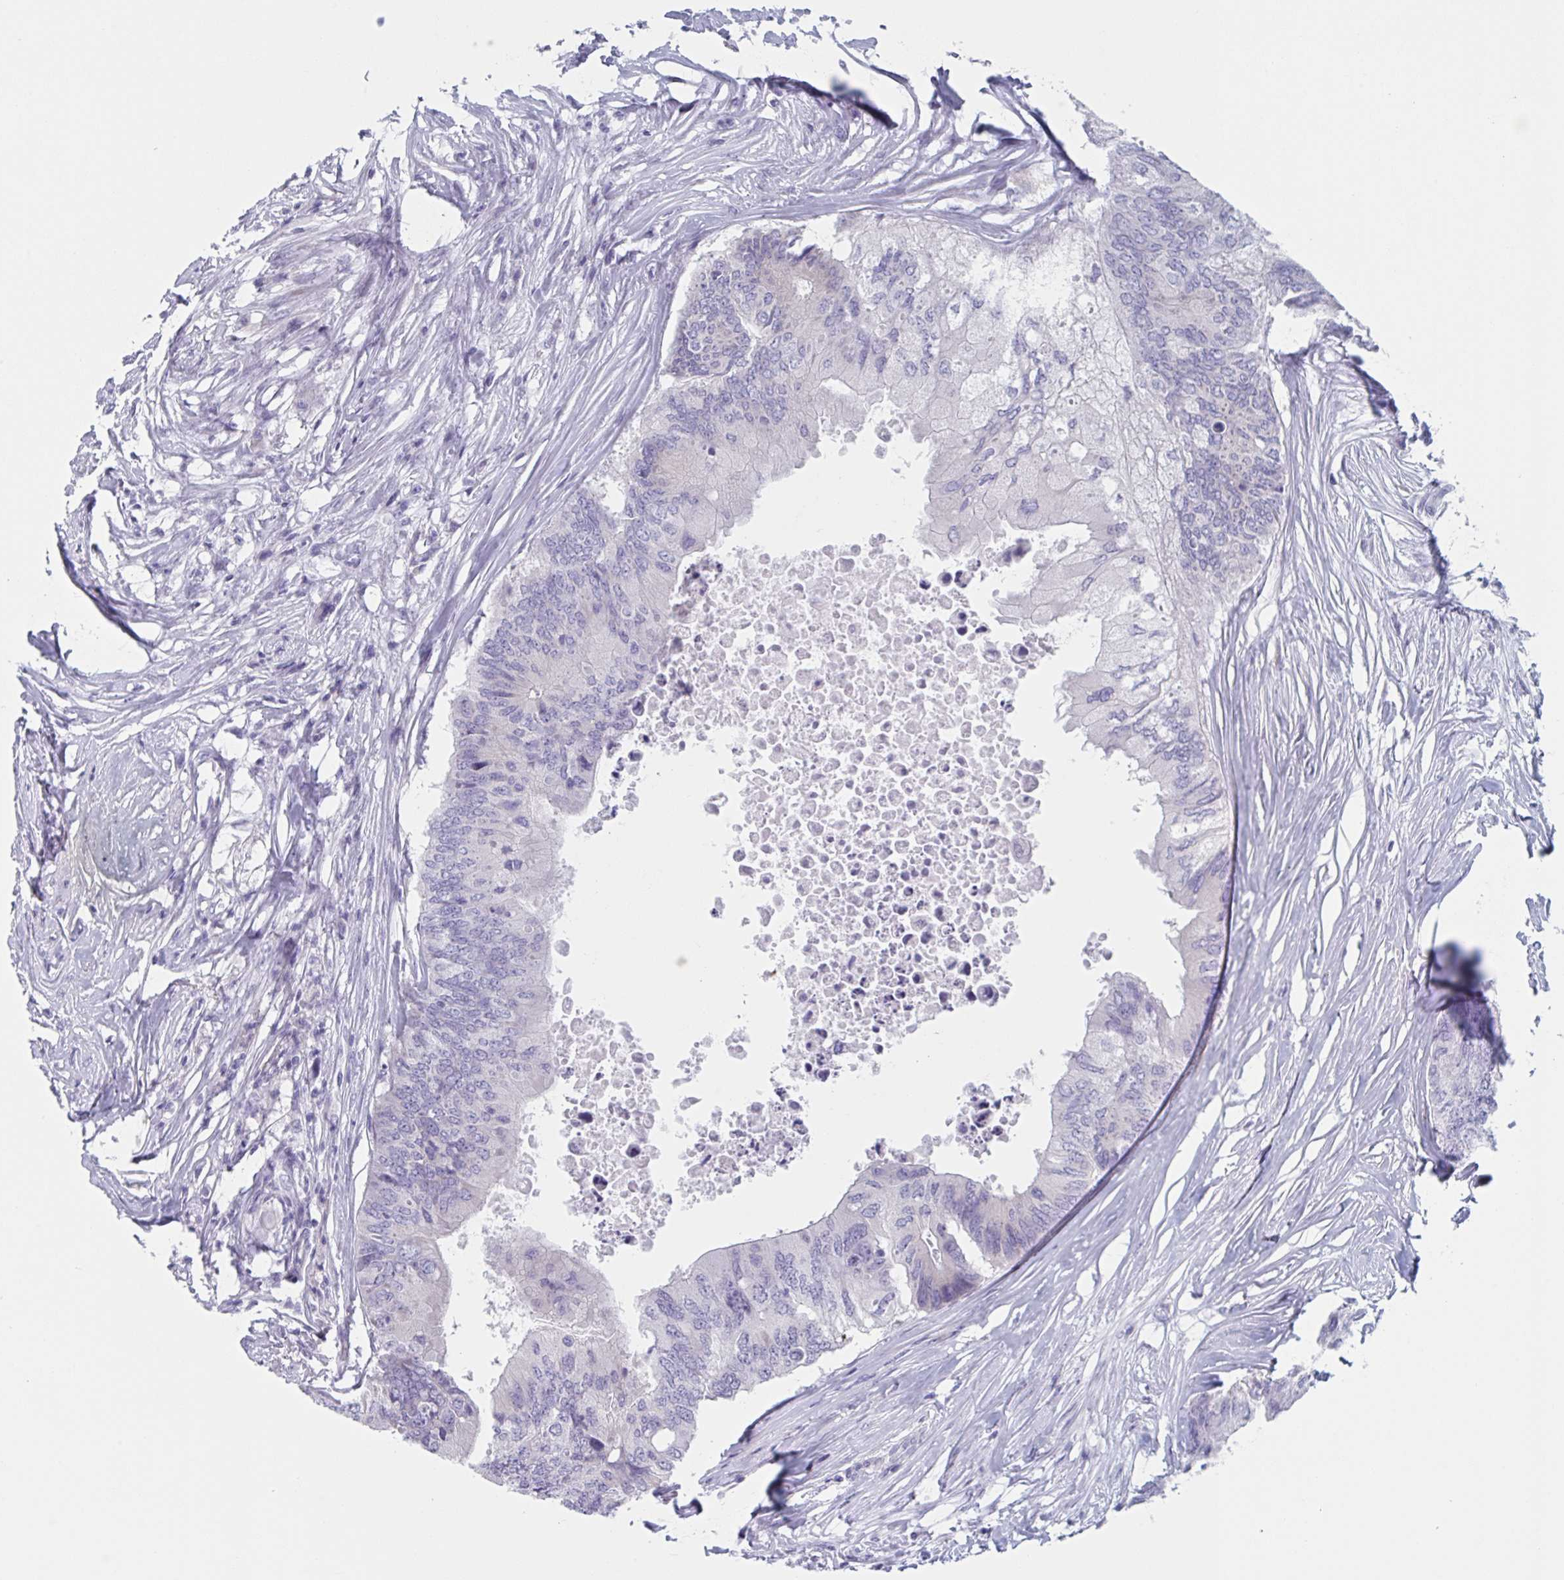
{"staining": {"intensity": "negative", "quantity": "none", "location": "none"}, "tissue": "colorectal cancer", "cell_type": "Tumor cells", "image_type": "cancer", "snomed": [{"axis": "morphology", "description": "Adenocarcinoma, NOS"}, {"axis": "topography", "description": "Colon"}], "caption": "This is a photomicrograph of IHC staining of adenocarcinoma (colorectal), which shows no positivity in tumor cells.", "gene": "HSD11B2", "patient": {"sex": "male", "age": 71}}